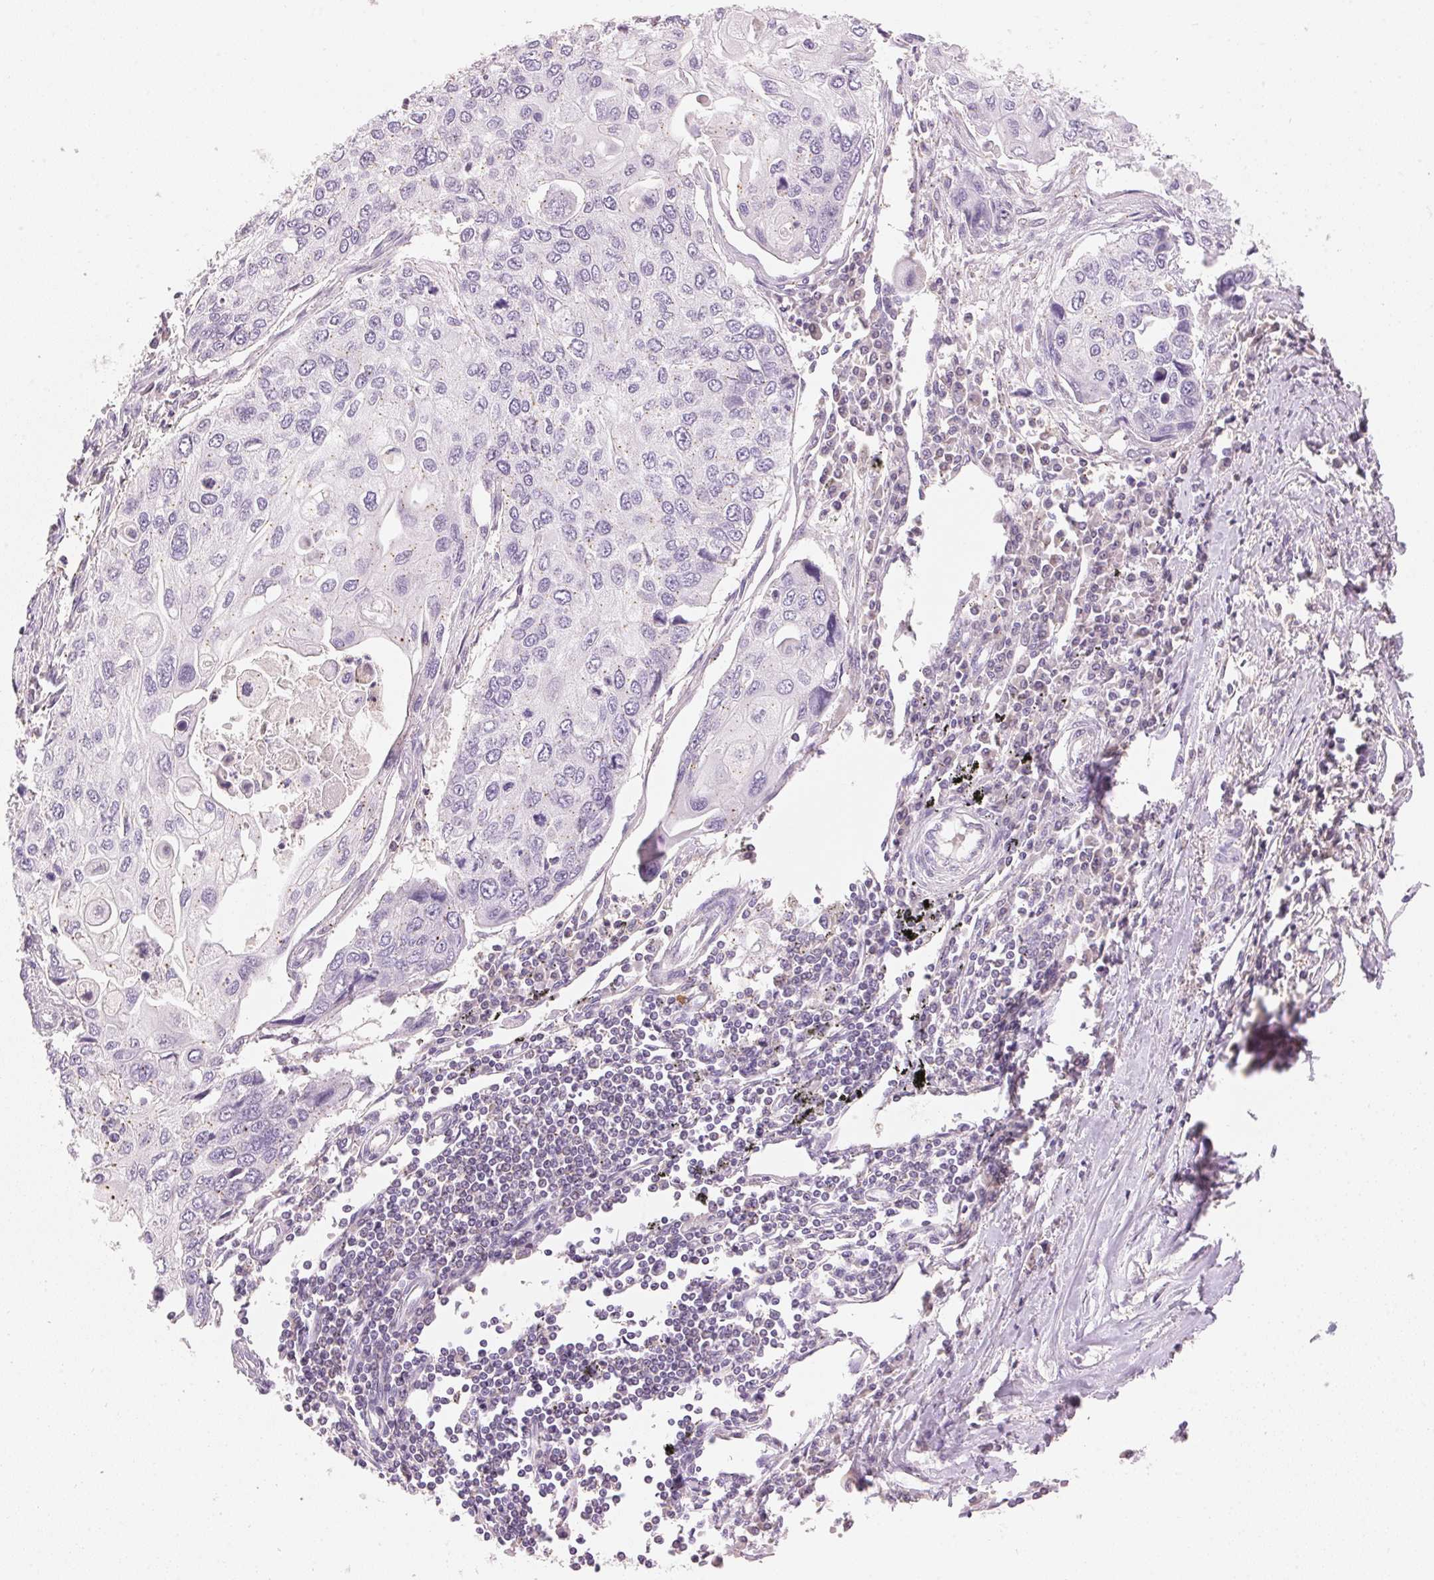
{"staining": {"intensity": "negative", "quantity": "none", "location": "none"}, "tissue": "lung cancer", "cell_type": "Tumor cells", "image_type": "cancer", "snomed": [{"axis": "morphology", "description": "Squamous cell carcinoma, NOS"}, {"axis": "morphology", "description": "Squamous cell carcinoma, metastatic, NOS"}, {"axis": "topography", "description": "Lung"}], "caption": "Immunohistochemistry of human lung cancer demonstrates no positivity in tumor cells.", "gene": "HOXB13", "patient": {"sex": "male", "age": 63}}